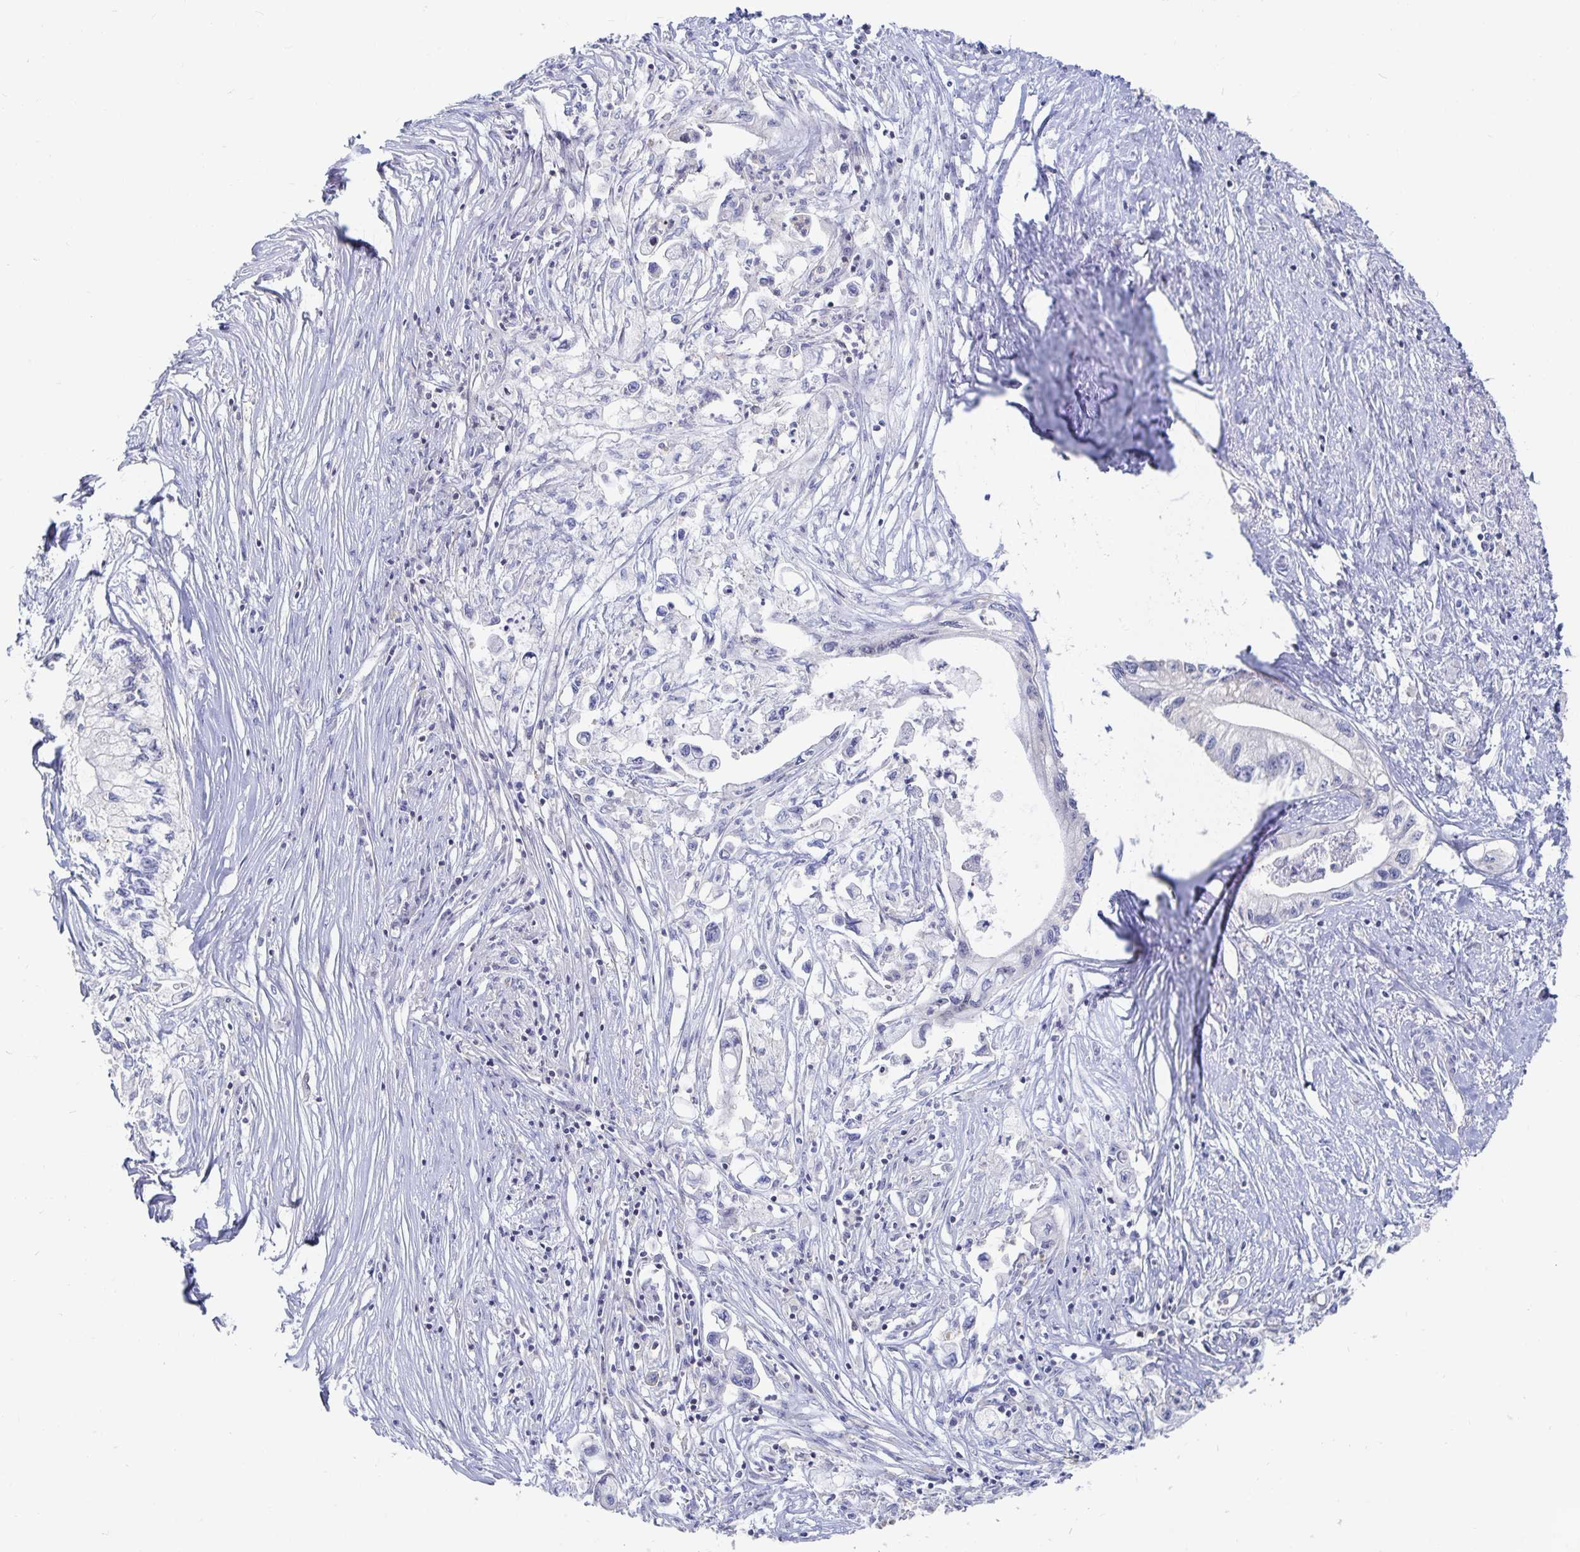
{"staining": {"intensity": "negative", "quantity": "none", "location": "none"}, "tissue": "pancreatic cancer", "cell_type": "Tumor cells", "image_type": "cancer", "snomed": [{"axis": "morphology", "description": "Adenocarcinoma, NOS"}, {"axis": "topography", "description": "Pancreas"}], "caption": "Histopathology image shows no protein staining in tumor cells of adenocarcinoma (pancreatic) tissue.", "gene": "PIK3CD", "patient": {"sex": "male", "age": 61}}